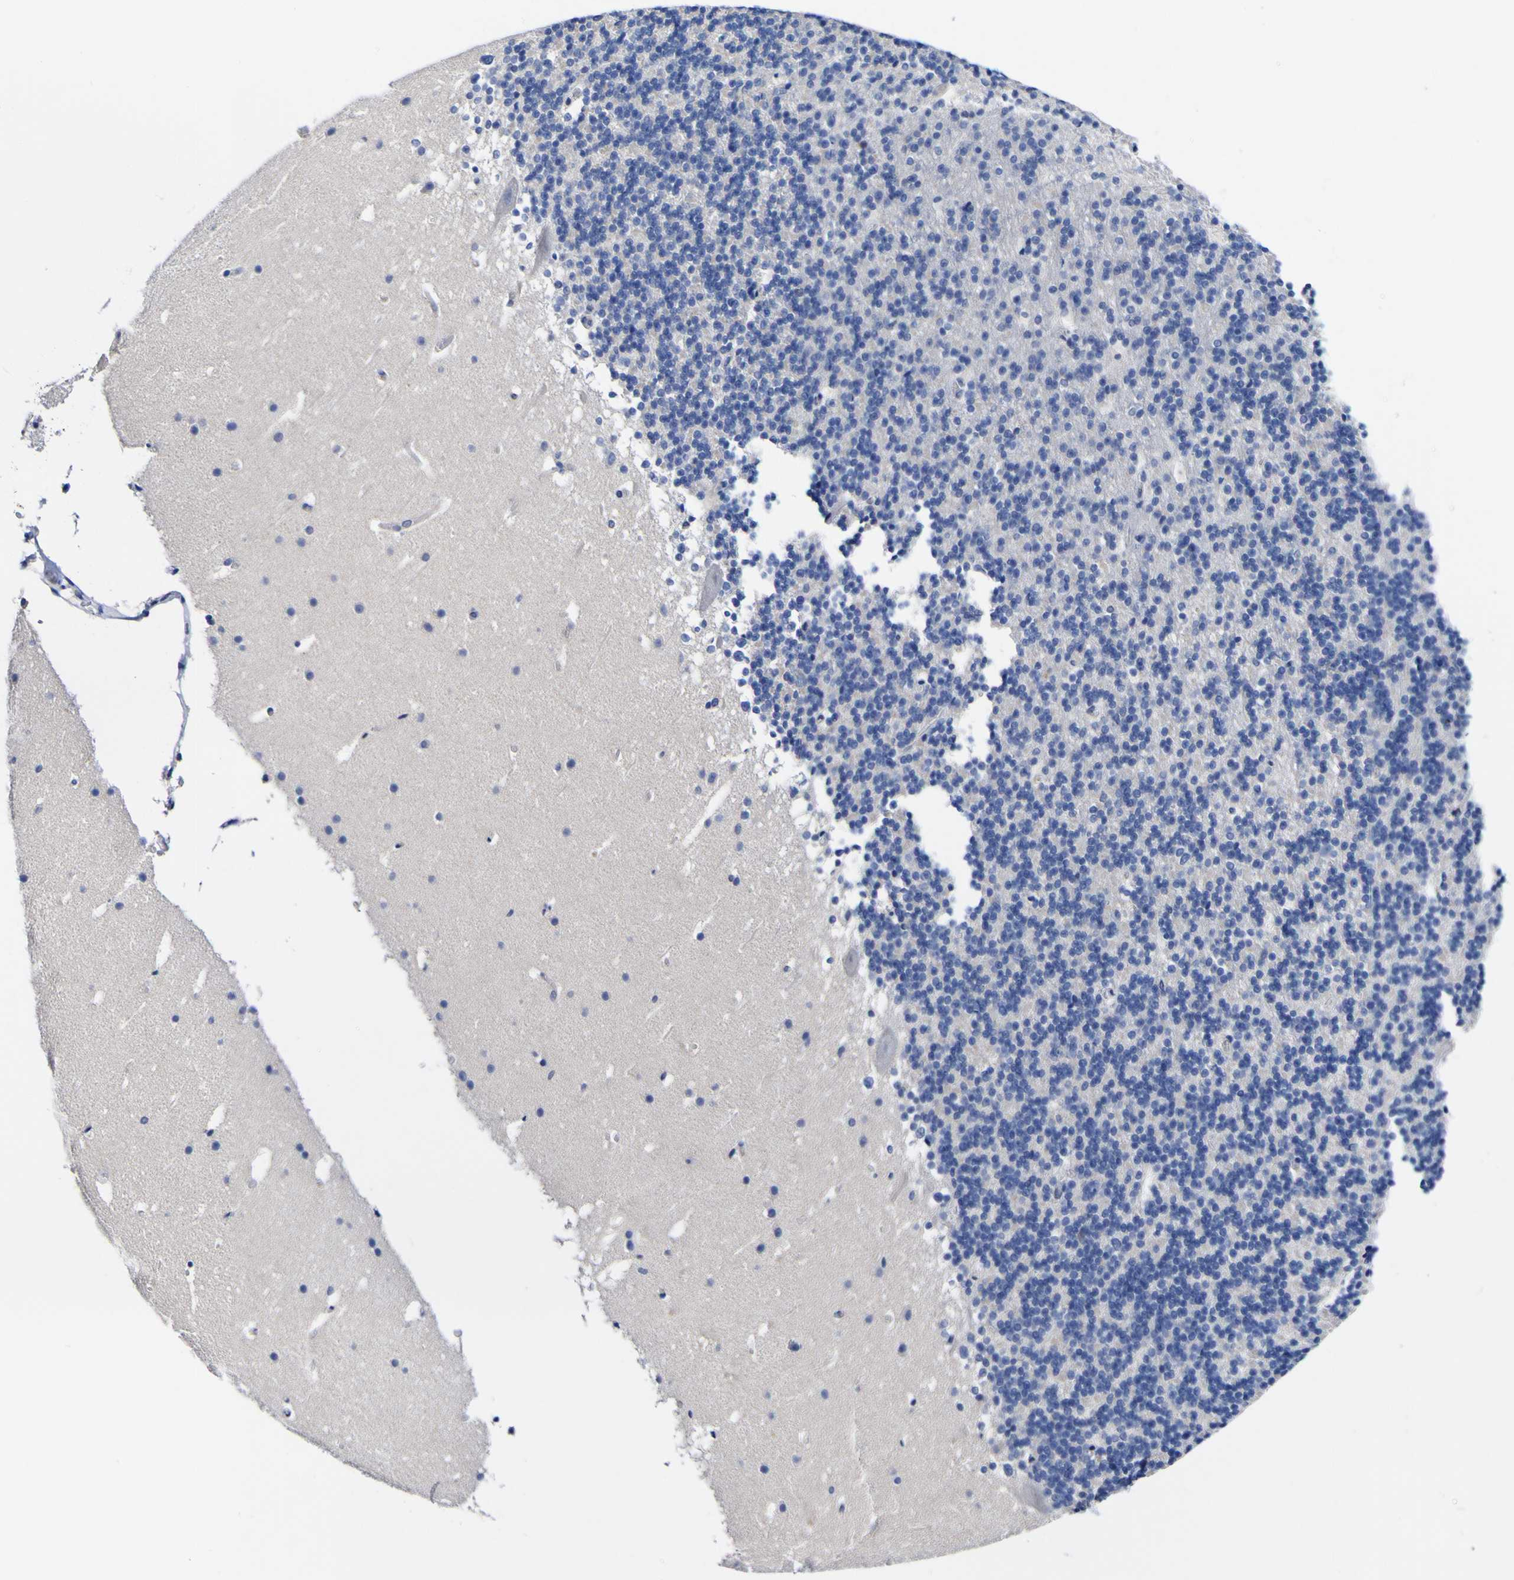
{"staining": {"intensity": "negative", "quantity": "none", "location": "none"}, "tissue": "cerebellum", "cell_type": "Cells in granular layer", "image_type": "normal", "snomed": [{"axis": "morphology", "description": "Normal tissue, NOS"}, {"axis": "topography", "description": "Cerebellum"}], "caption": "A photomicrograph of cerebellum stained for a protein demonstrates no brown staining in cells in granular layer.", "gene": "CASP6", "patient": {"sex": "male", "age": 45}}